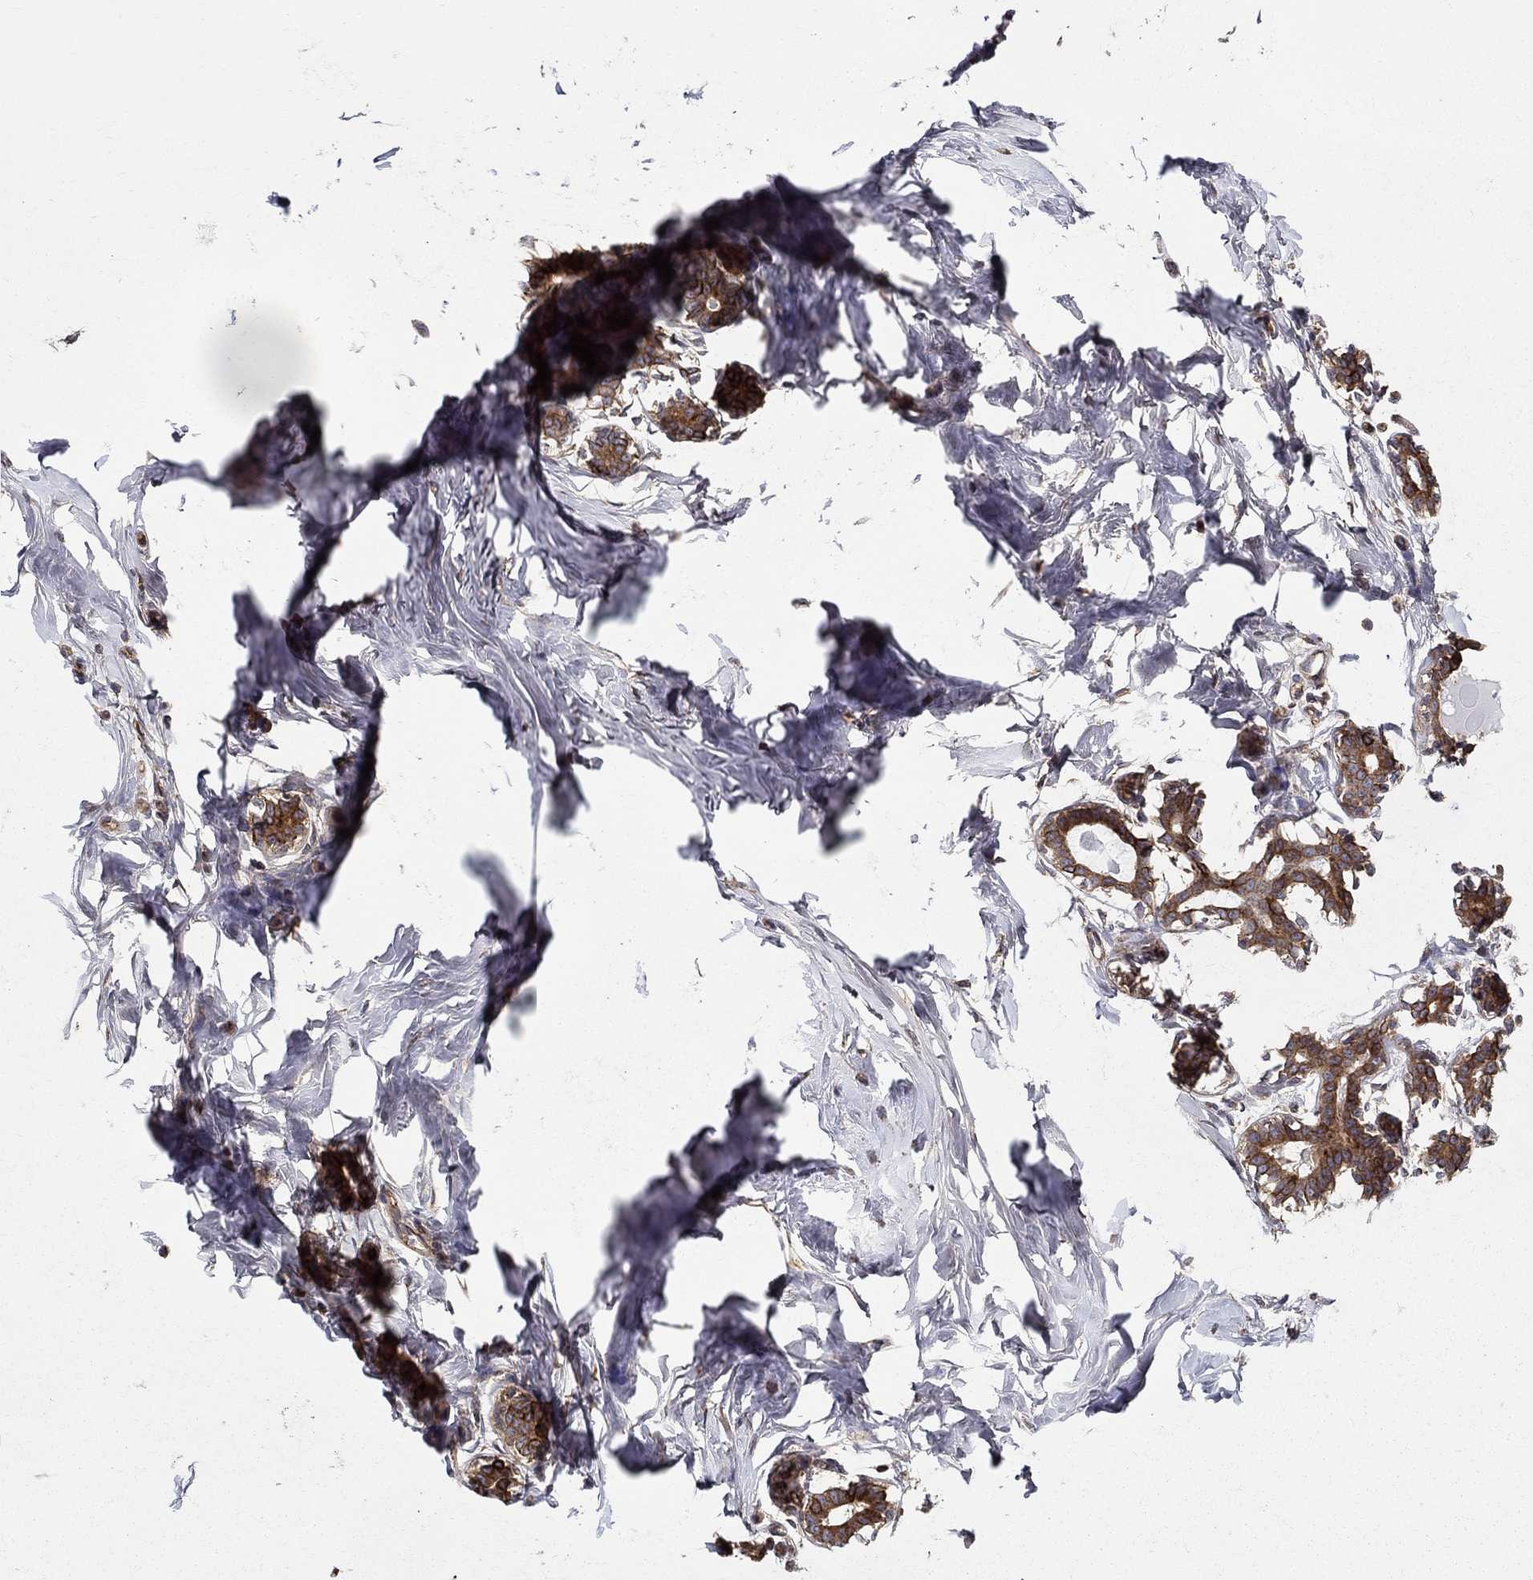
{"staining": {"intensity": "negative", "quantity": "none", "location": "none"}, "tissue": "breast", "cell_type": "Adipocytes", "image_type": "normal", "snomed": [{"axis": "morphology", "description": "Normal tissue, NOS"}, {"axis": "morphology", "description": "Lobular carcinoma, in situ"}, {"axis": "topography", "description": "Breast"}], "caption": "The image demonstrates no staining of adipocytes in benign breast.", "gene": "BMERB1", "patient": {"sex": "female", "age": 35}}